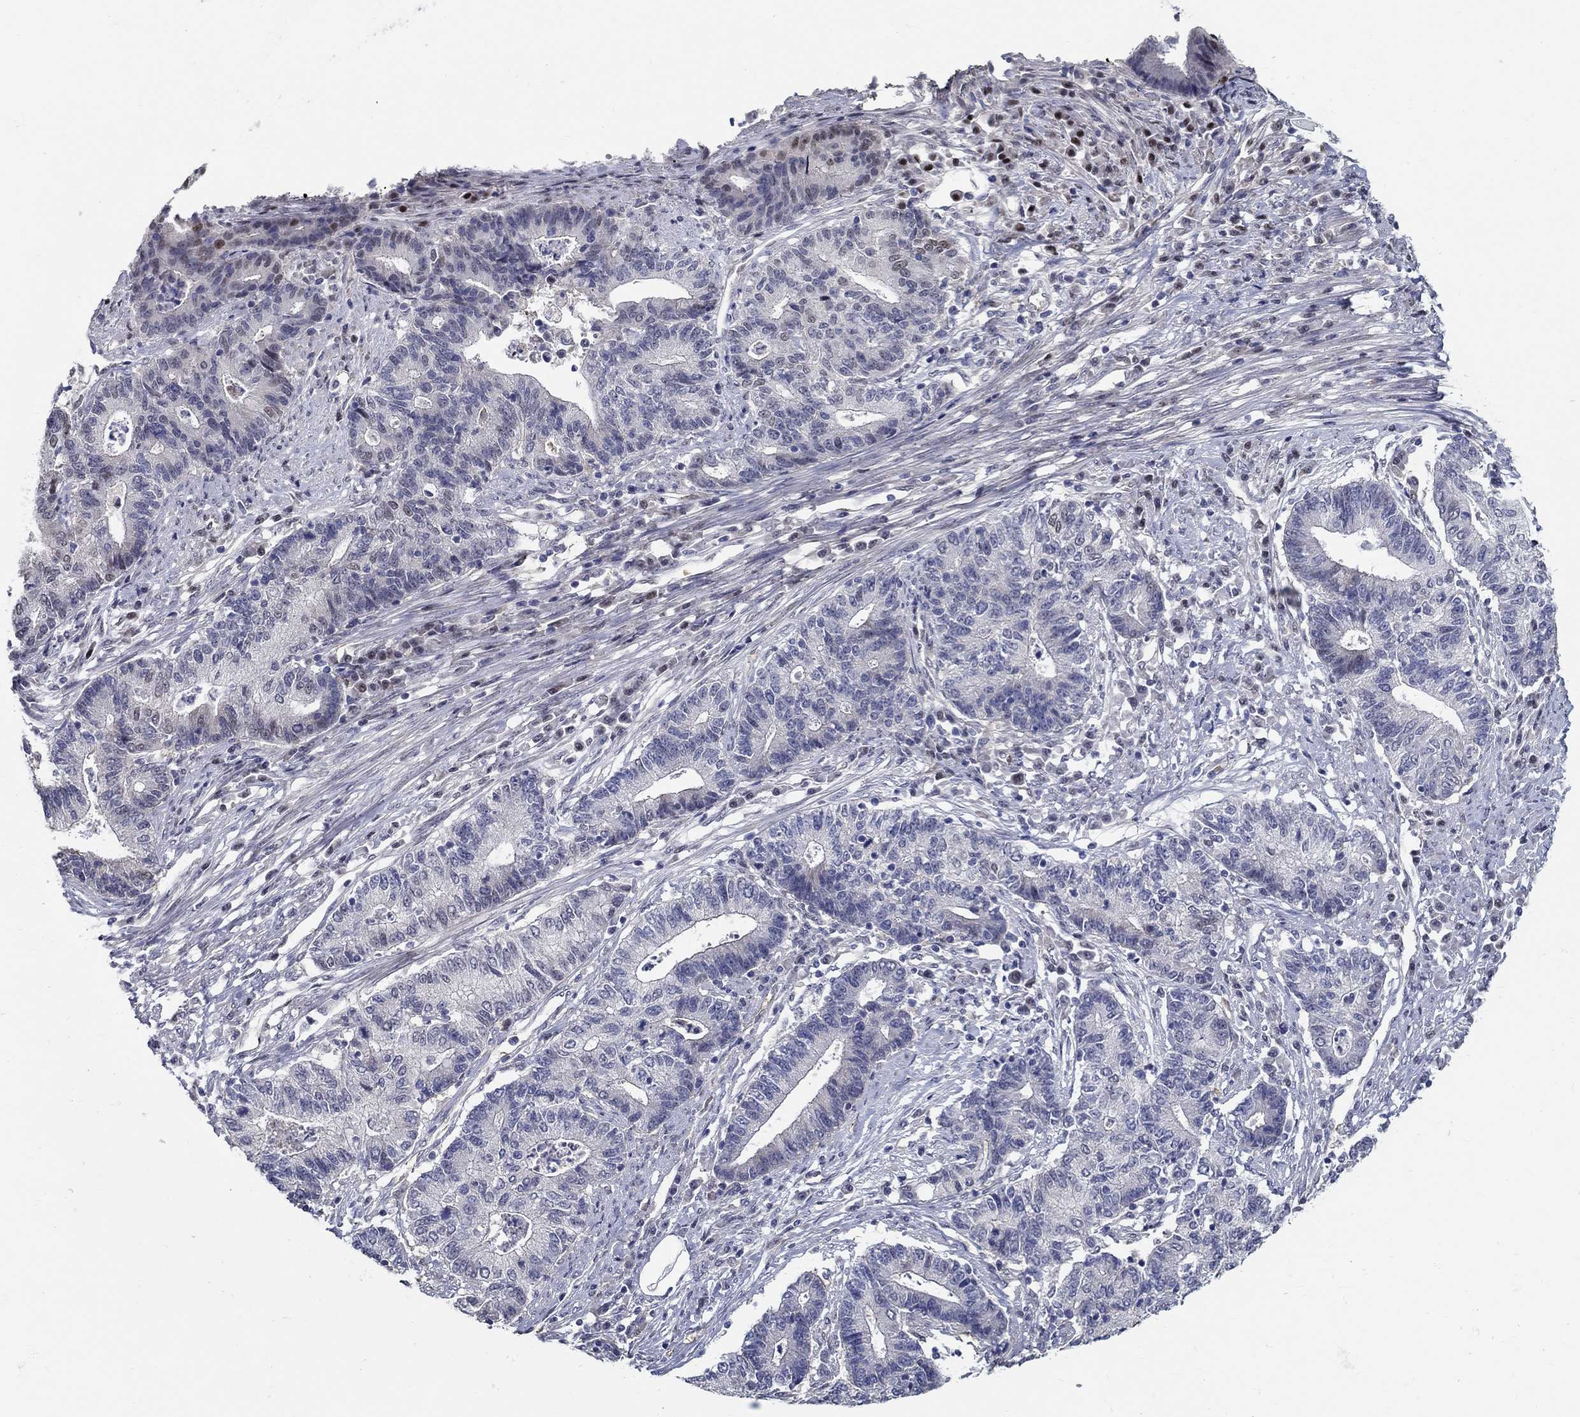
{"staining": {"intensity": "weak", "quantity": "<25%", "location": "nuclear"}, "tissue": "endometrial cancer", "cell_type": "Tumor cells", "image_type": "cancer", "snomed": [{"axis": "morphology", "description": "Adenocarcinoma, NOS"}, {"axis": "topography", "description": "Uterus"}, {"axis": "topography", "description": "Endometrium"}], "caption": "DAB (3,3'-diaminobenzidine) immunohistochemical staining of human endometrial cancer shows no significant expression in tumor cells.", "gene": "C16orf46", "patient": {"sex": "female", "age": 54}}